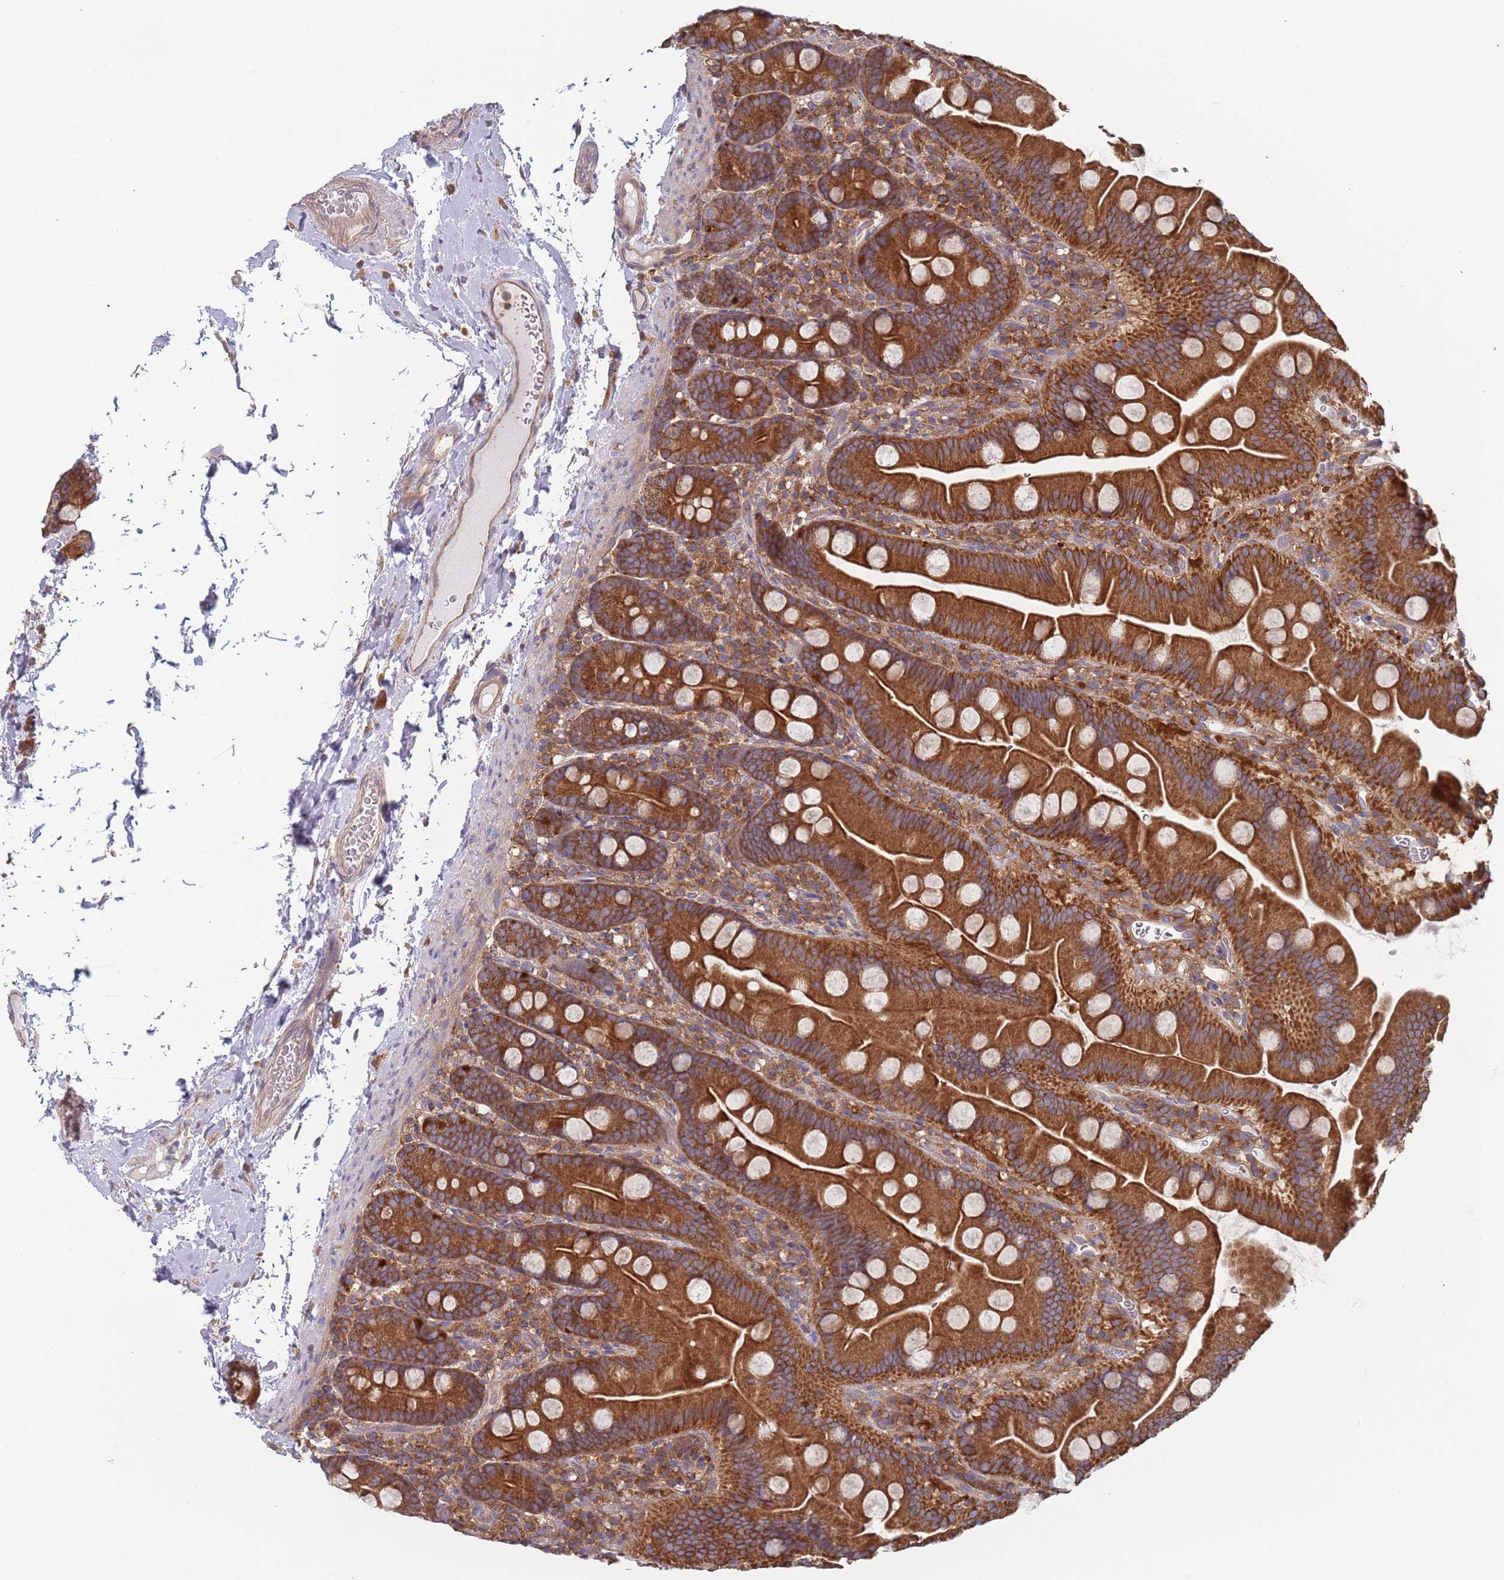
{"staining": {"intensity": "strong", "quantity": ">75%", "location": "cytoplasmic/membranous"}, "tissue": "small intestine", "cell_type": "Glandular cells", "image_type": "normal", "snomed": [{"axis": "morphology", "description": "Normal tissue, NOS"}, {"axis": "topography", "description": "Small intestine"}], "caption": "DAB immunohistochemical staining of benign small intestine displays strong cytoplasmic/membranous protein expression in about >75% of glandular cells. The staining was performed using DAB to visualize the protein expression in brown, while the nuclei were stained in blue with hematoxylin (Magnification: 20x).", "gene": "GDI1", "patient": {"sex": "female", "age": 68}}